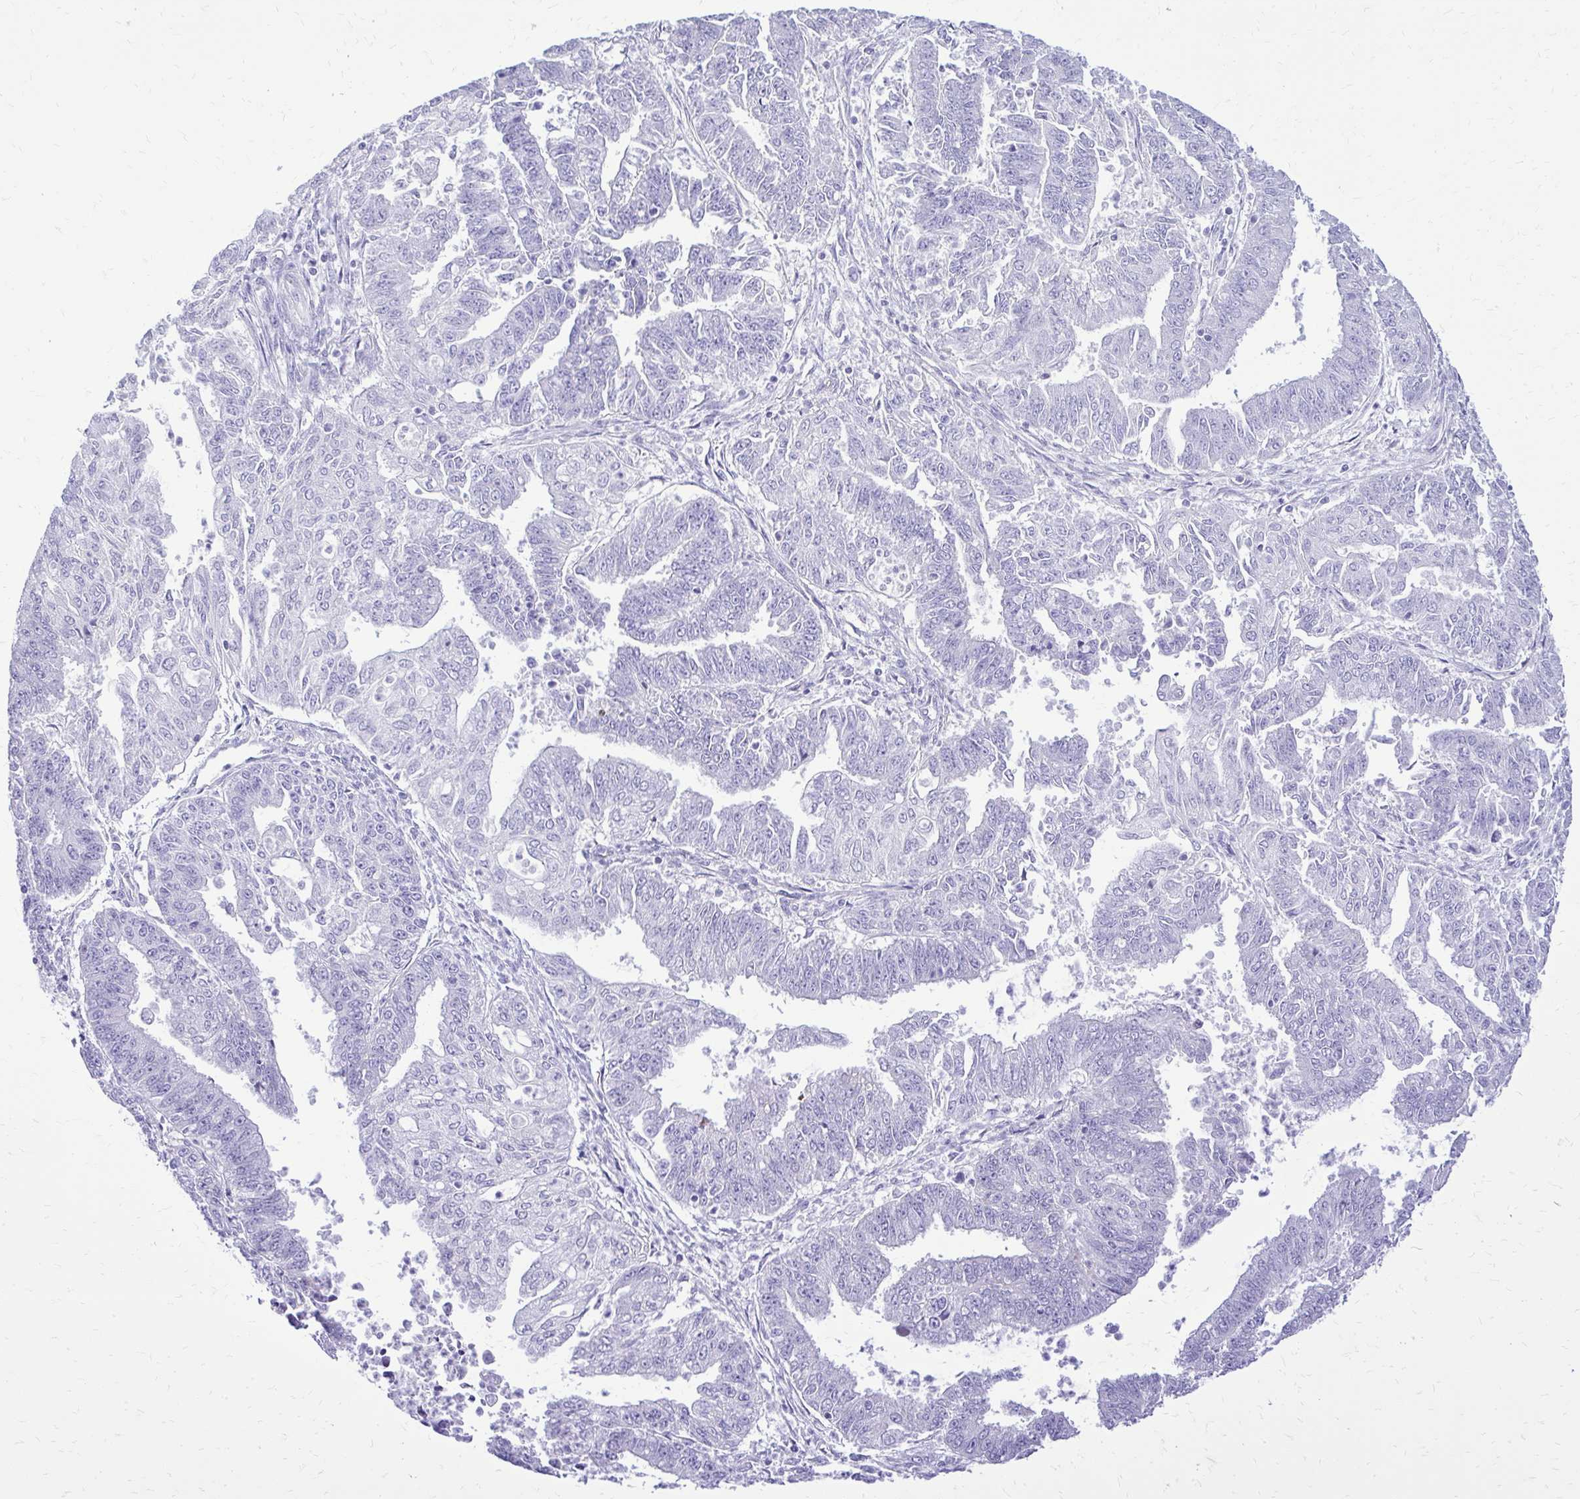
{"staining": {"intensity": "negative", "quantity": "none", "location": "none"}, "tissue": "endometrial cancer", "cell_type": "Tumor cells", "image_type": "cancer", "snomed": [{"axis": "morphology", "description": "Adenocarcinoma, NOS"}, {"axis": "topography", "description": "Endometrium"}], "caption": "Immunohistochemistry of human endometrial cancer (adenocarcinoma) displays no staining in tumor cells.", "gene": "BCL6B", "patient": {"sex": "female", "age": 73}}